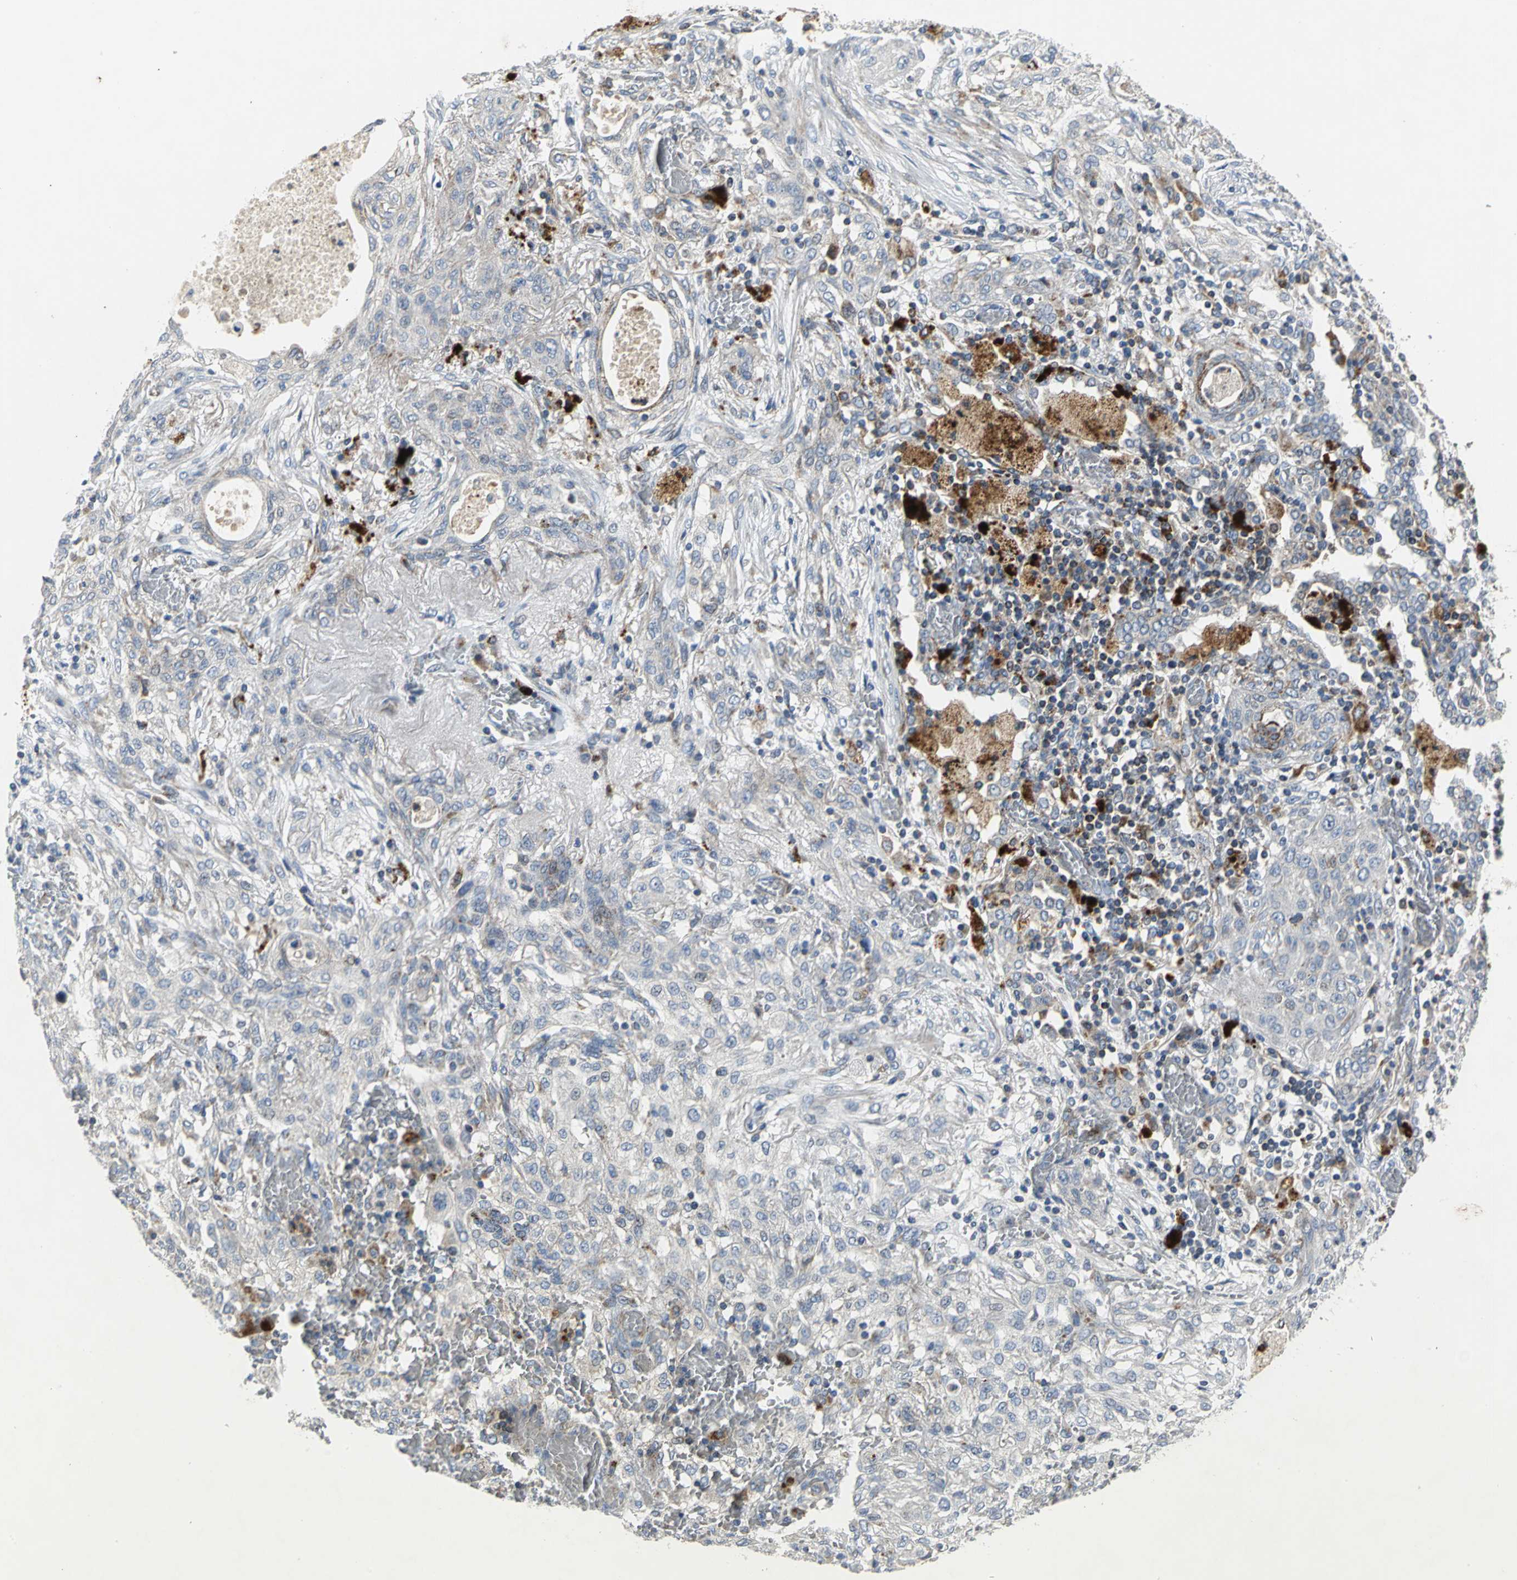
{"staining": {"intensity": "moderate", "quantity": "<25%", "location": "cytoplasmic/membranous"}, "tissue": "lung cancer", "cell_type": "Tumor cells", "image_type": "cancer", "snomed": [{"axis": "morphology", "description": "Squamous cell carcinoma, NOS"}, {"axis": "topography", "description": "Lung"}], "caption": "The image reveals a brown stain indicating the presence of a protein in the cytoplasmic/membranous of tumor cells in lung squamous cell carcinoma.", "gene": "SPPL2B", "patient": {"sex": "female", "age": 47}}